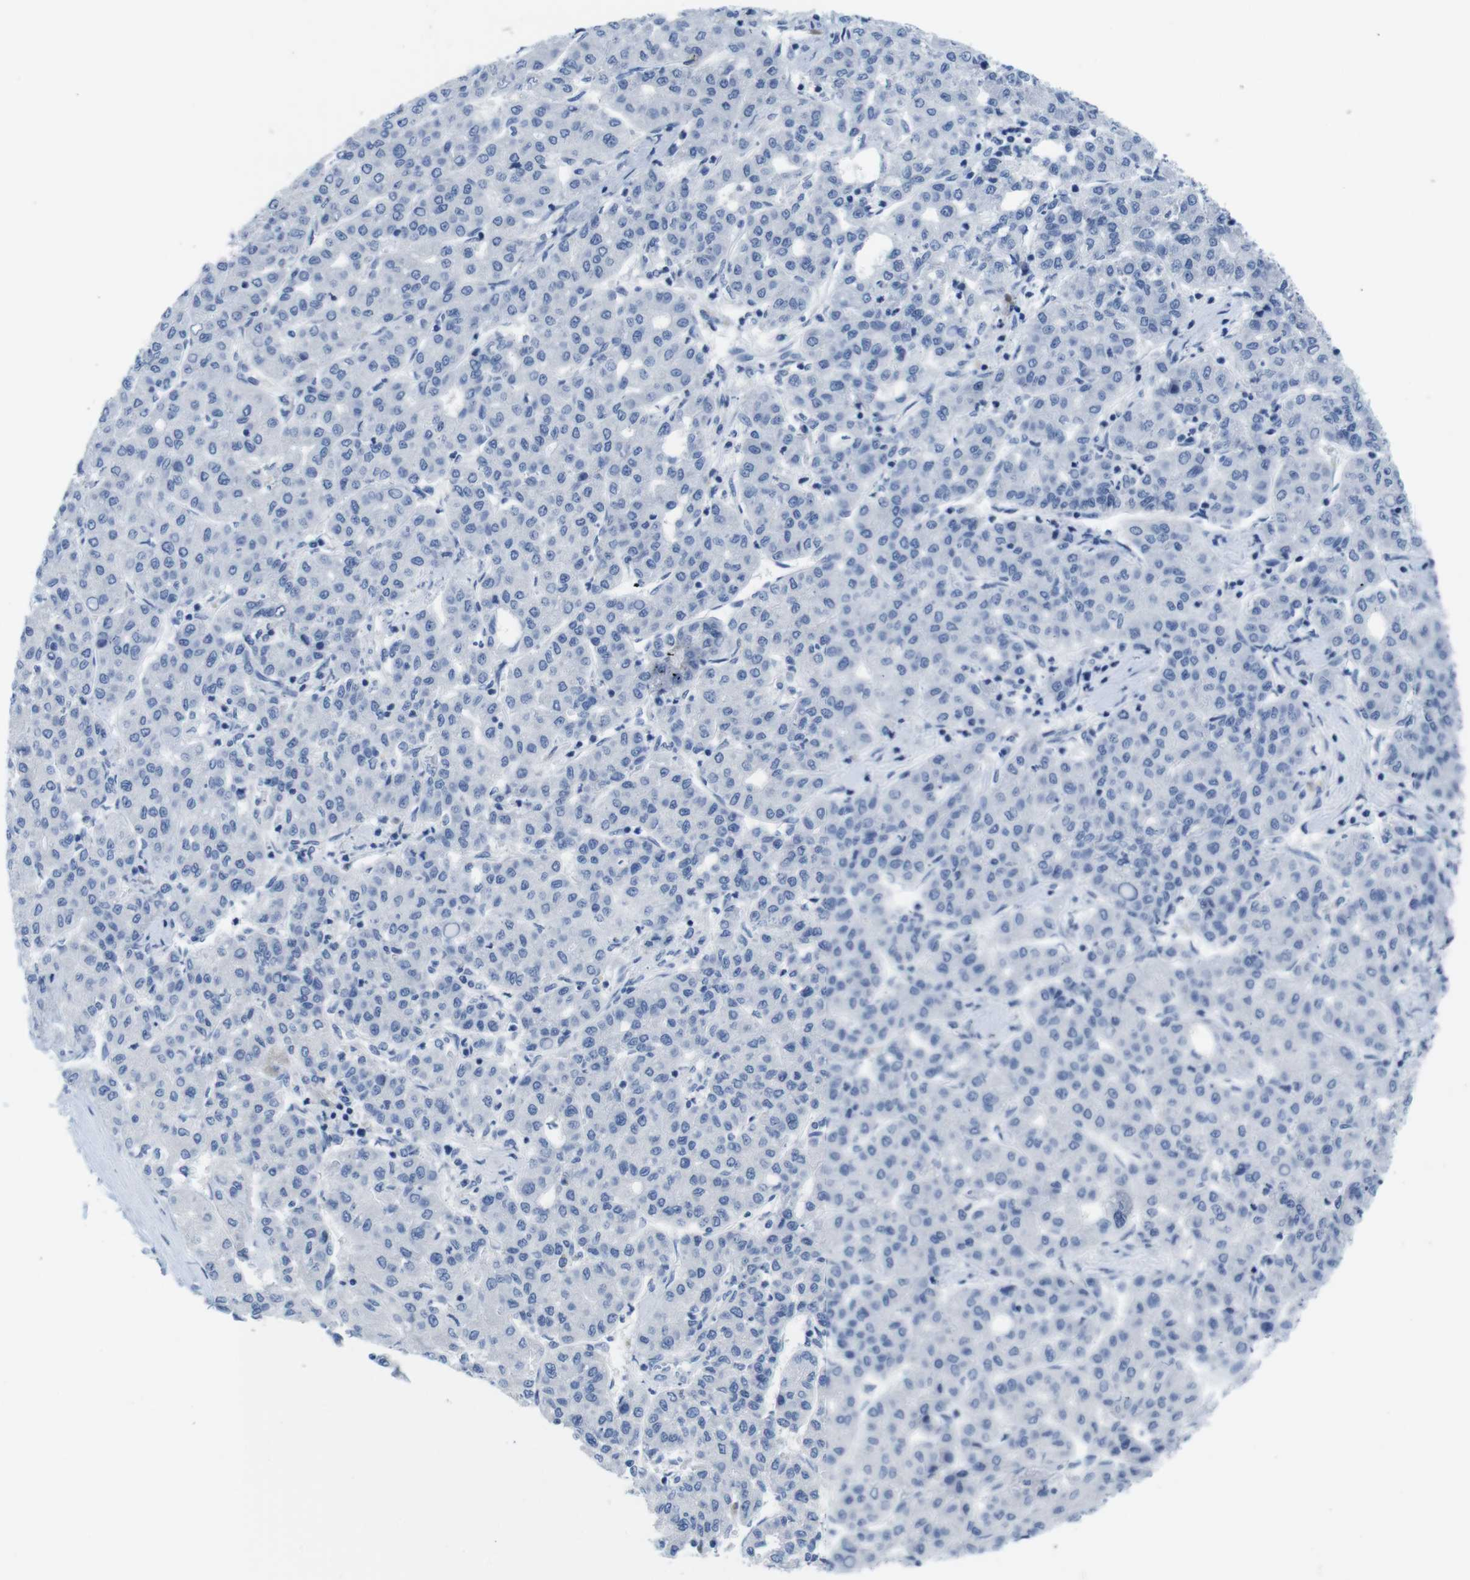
{"staining": {"intensity": "negative", "quantity": "none", "location": "none"}, "tissue": "liver cancer", "cell_type": "Tumor cells", "image_type": "cancer", "snomed": [{"axis": "morphology", "description": "Carcinoma, Hepatocellular, NOS"}, {"axis": "topography", "description": "Liver"}], "caption": "This histopathology image is of hepatocellular carcinoma (liver) stained with immunohistochemistry (IHC) to label a protein in brown with the nuclei are counter-stained blue. There is no expression in tumor cells.", "gene": "MAP6", "patient": {"sex": "male", "age": 65}}